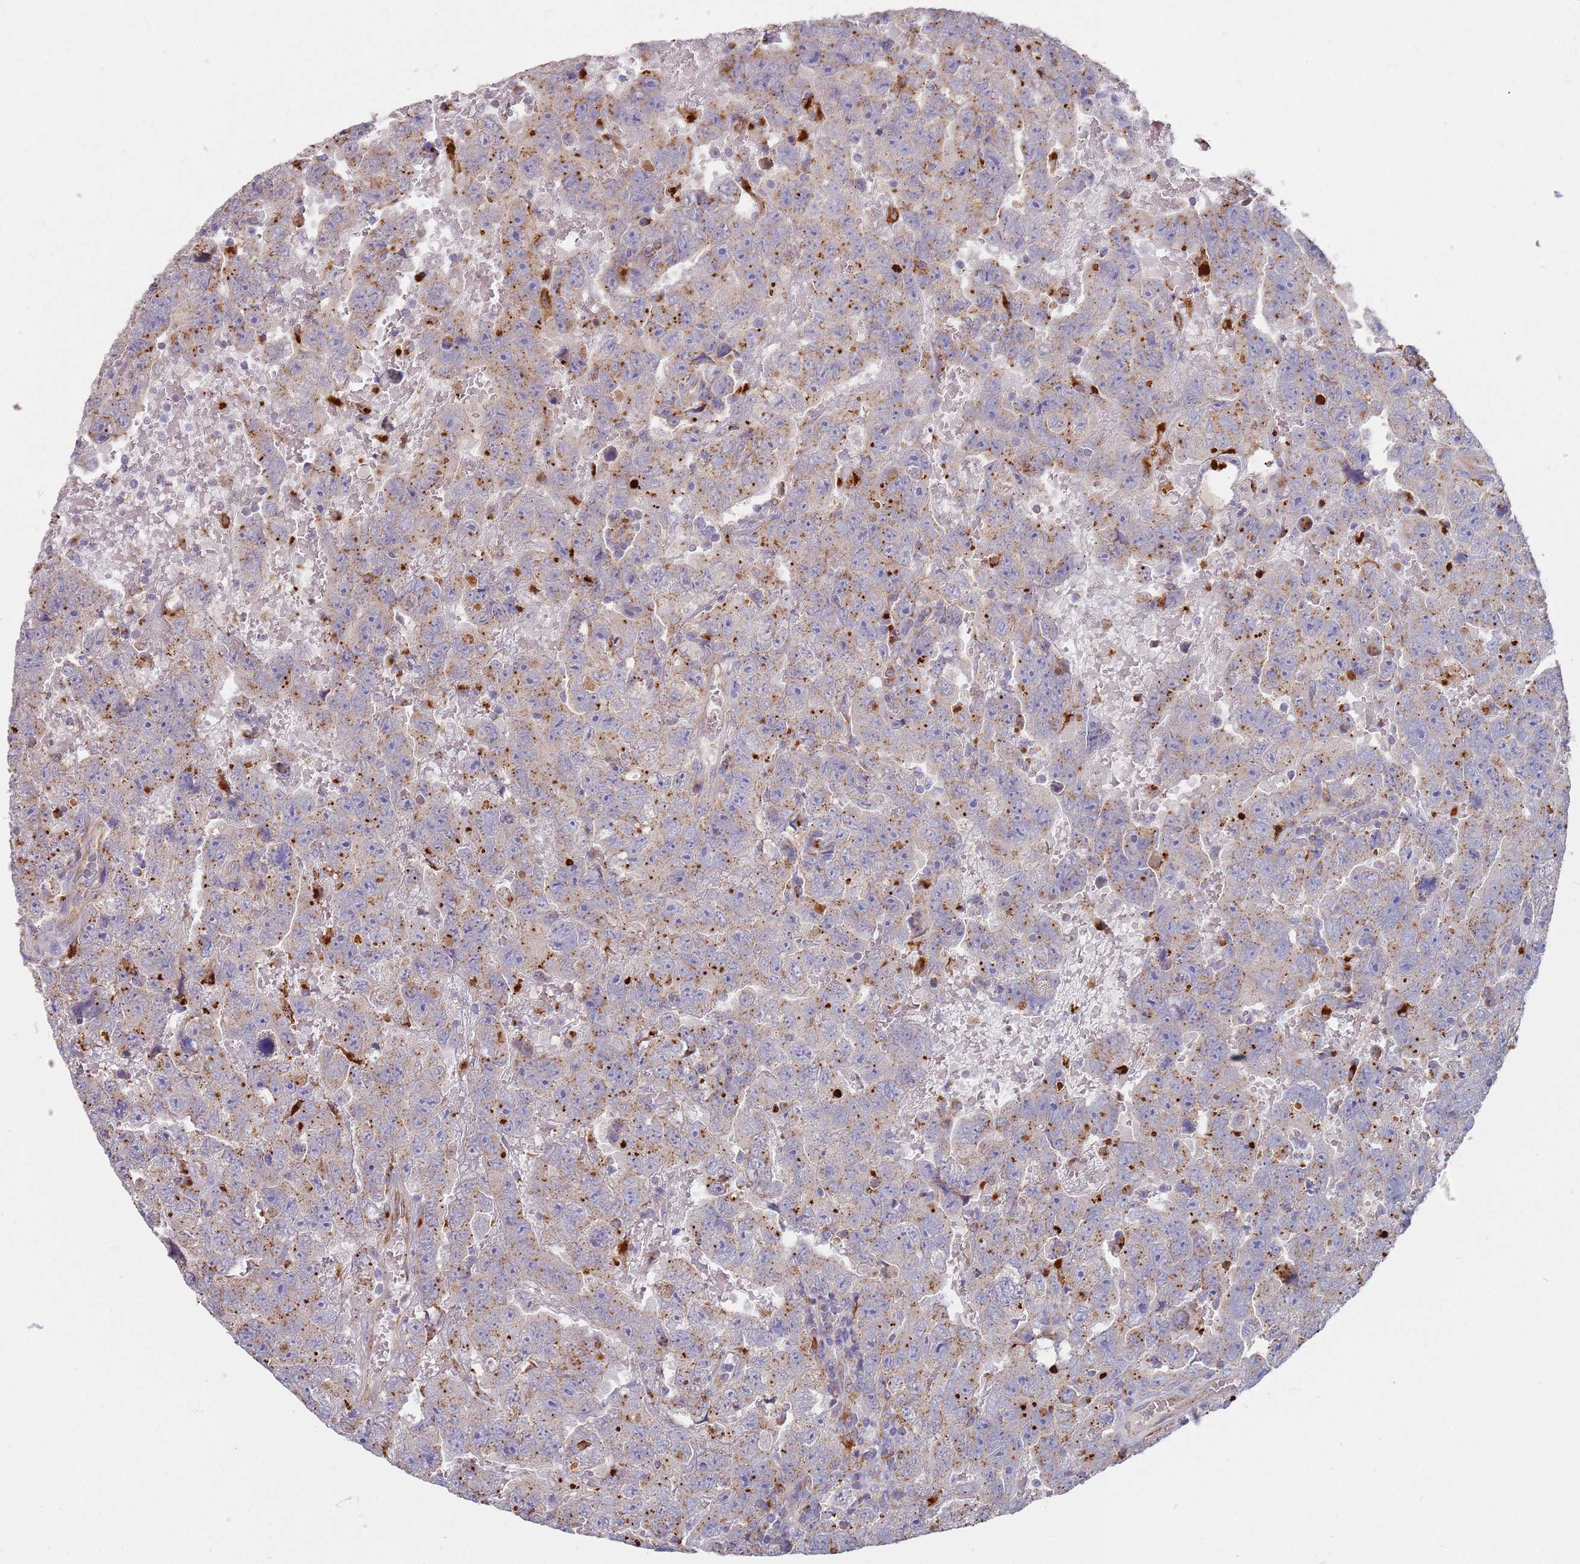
{"staining": {"intensity": "moderate", "quantity": "<25%", "location": "cytoplasmic/membranous"}, "tissue": "testis cancer", "cell_type": "Tumor cells", "image_type": "cancer", "snomed": [{"axis": "morphology", "description": "Carcinoma, Embryonal, NOS"}, {"axis": "topography", "description": "Testis"}], "caption": "Testis embryonal carcinoma was stained to show a protein in brown. There is low levels of moderate cytoplasmic/membranous positivity in approximately <25% of tumor cells. (DAB (3,3'-diaminobenzidine) IHC with brightfield microscopy, high magnification).", "gene": "TMEM229B", "patient": {"sex": "male", "age": 45}}